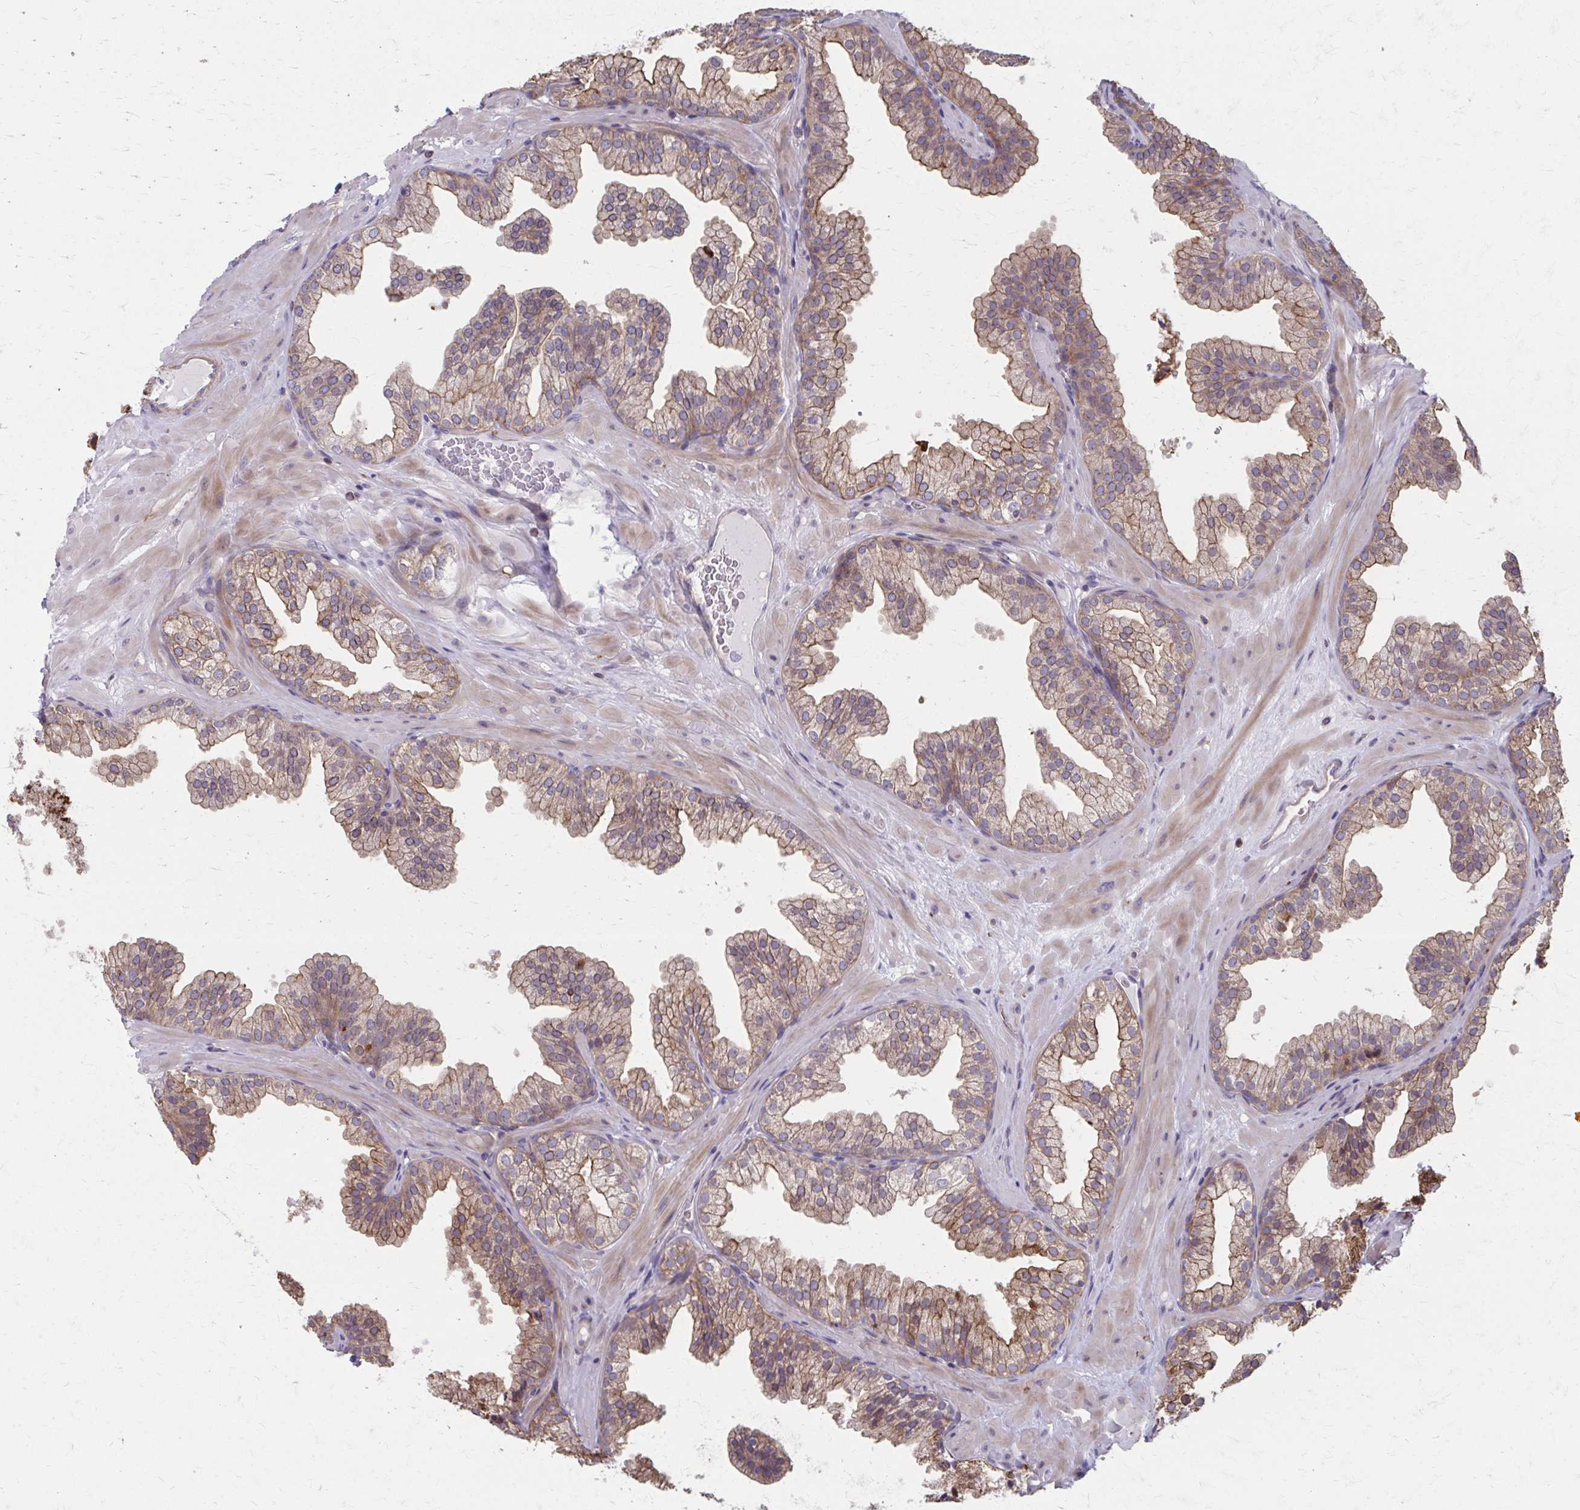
{"staining": {"intensity": "moderate", "quantity": "25%-75%", "location": "cytoplasmic/membranous"}, "tissue": "prostate", "cell_type": "Glandular cells", "image_type": "normal", "snomed": [{"axis": "morphology", "description": "Normal tissue, NOS"}, {"axis": "topography", "description": "Prostate"}], "caption": "Glandular cells show medium levels of moderate cytoplasmic/membranous expression in approximately 25%-75% of cells in normal human prostate.", "gene": "MMP14", "patient": {"sex": "male", "age": 37}}